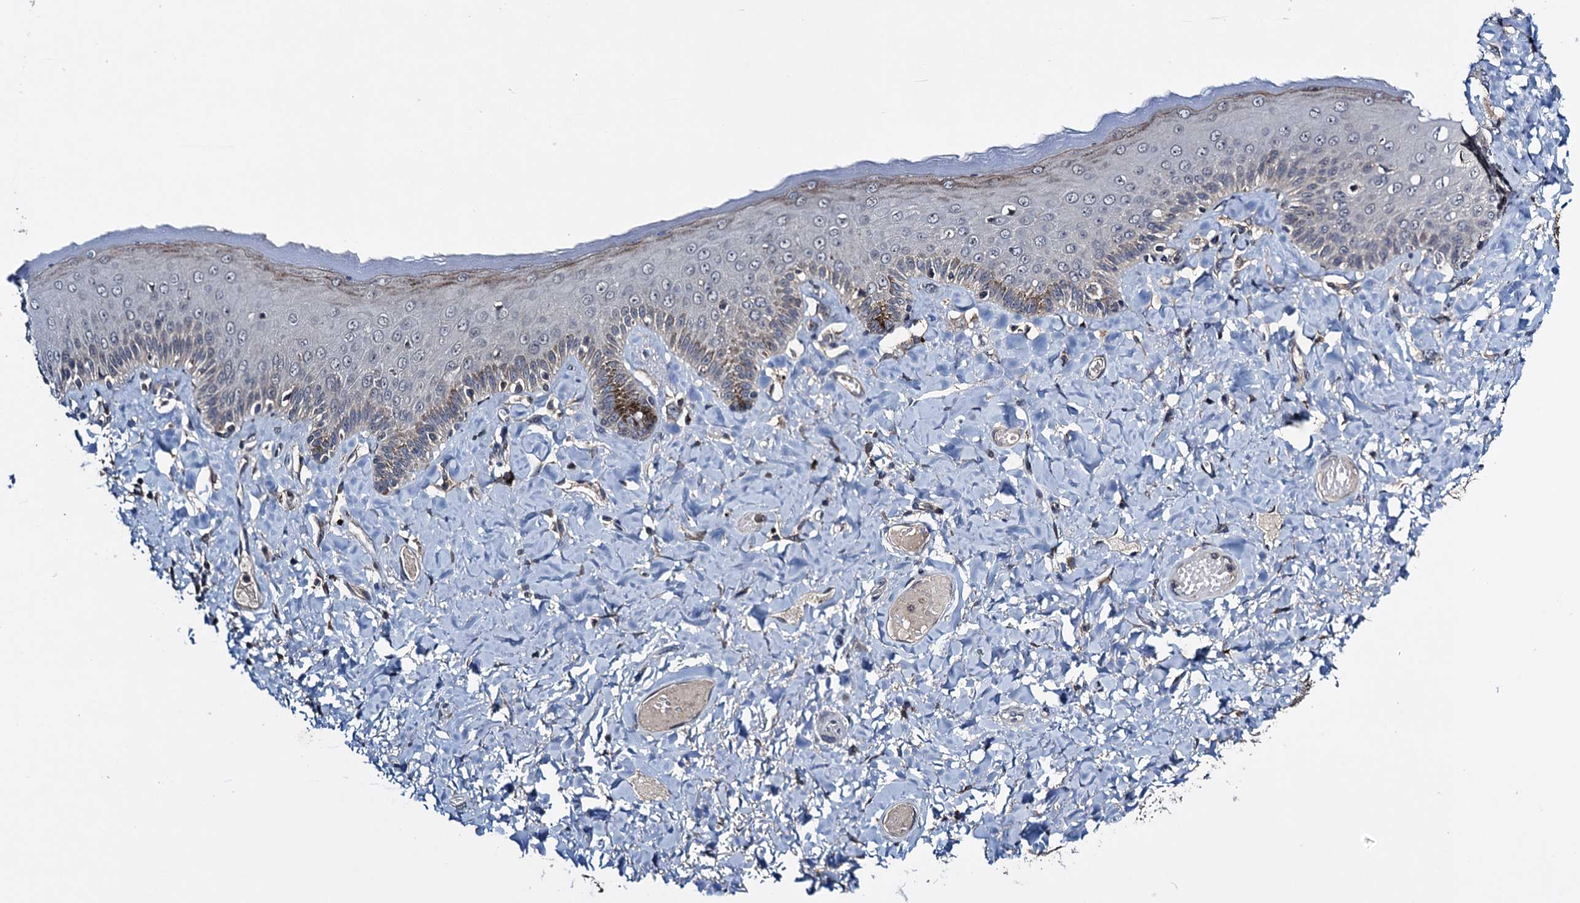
{"staining": {"intensity": "moderate", "quantity": "<25%", "location": "cytoplasmic/membranous"}, "tissue": "skin", "cell_type": "Epidermal cells", "image_type": "normal", "snomed": [{"axis": "morphology", "description": "Normal tissue, NOS"}, {"axis": "topography", "description": "Anal"}], "caption": "Moderate cytoplasmic/membranous protein positivity is present in approximately <25% of epidermal cells in skin.", "gene": "RNF165", "patient": {"sex": "male", "age": 69}}